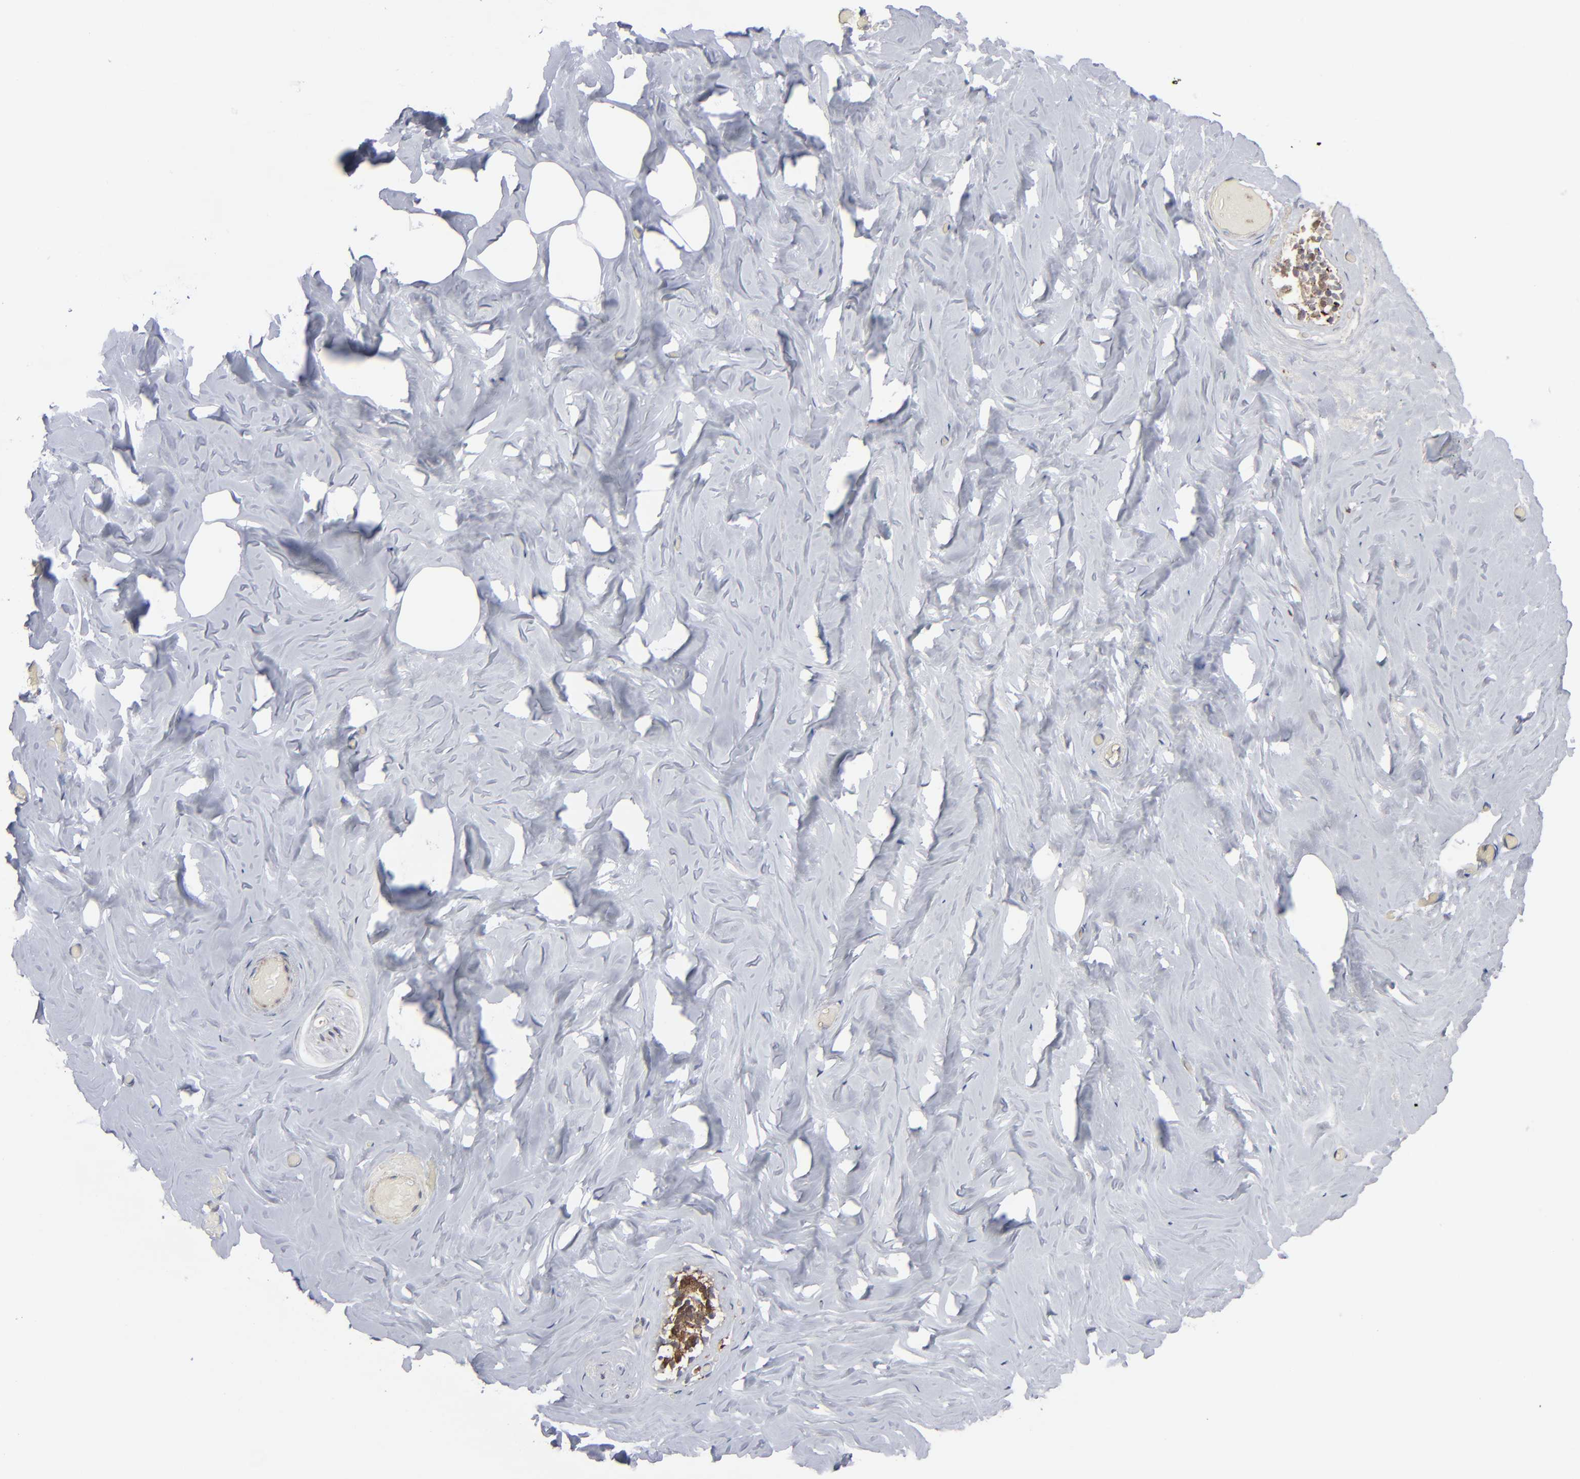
{"staining": {"intensity": "negative", "quantity": "none", "location": "none"}, "tissue": "breast", "cell_type": "Adipocytes", "image_type": "normal", "snomed": [{"axis": "morphology", "description": "Normal tissue, NOS"}, {"axis": "topography", "description": "Breast"}], "caption": "Micrograph shows no protein staining in adipocytes of unremarkable breast.", "gene": "NME1", "patient": {"sex": "female", "age": 75}}